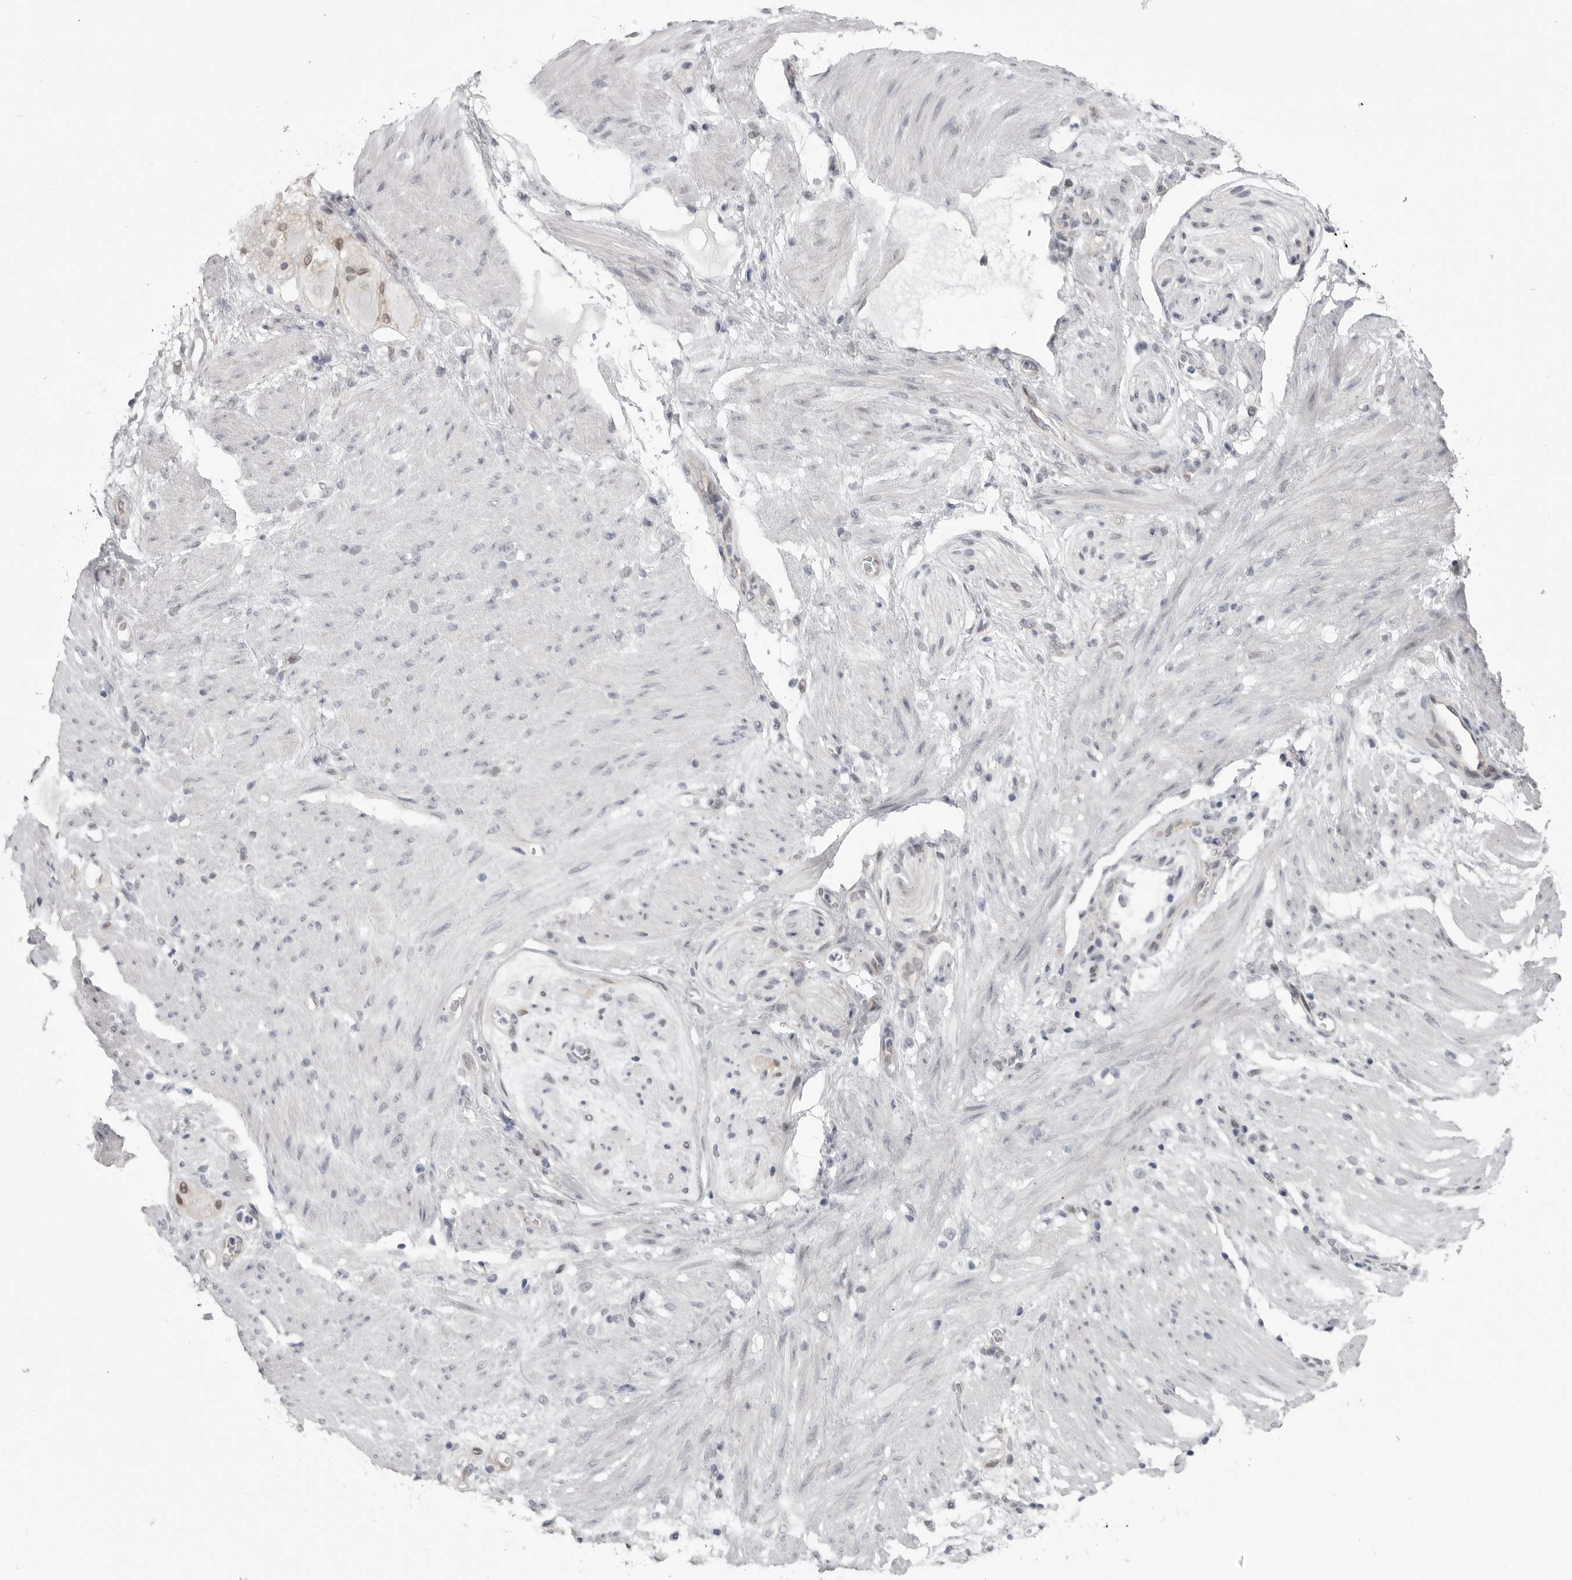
{"staining": {"intensity": "negative", "quantity": "none", "location": "none"}, "tissue": "stomach cancer", "cell_type": "Tumor cells", "image_type": "cancer", "snomed": [{"axis": "morphology", "description": "Adenocarcinoma, NOS"}, {"axis": "topography", "description": "Stomach"}], "caption": "Photomicrograph shows no protein positivity in tumor cells of stomach adenocarcinoma tissue. (DAB immunohistochemistry with hematoxylin counter stain).", "gene": "PNPO", "patient": {"sex": "female", "age": 73}}